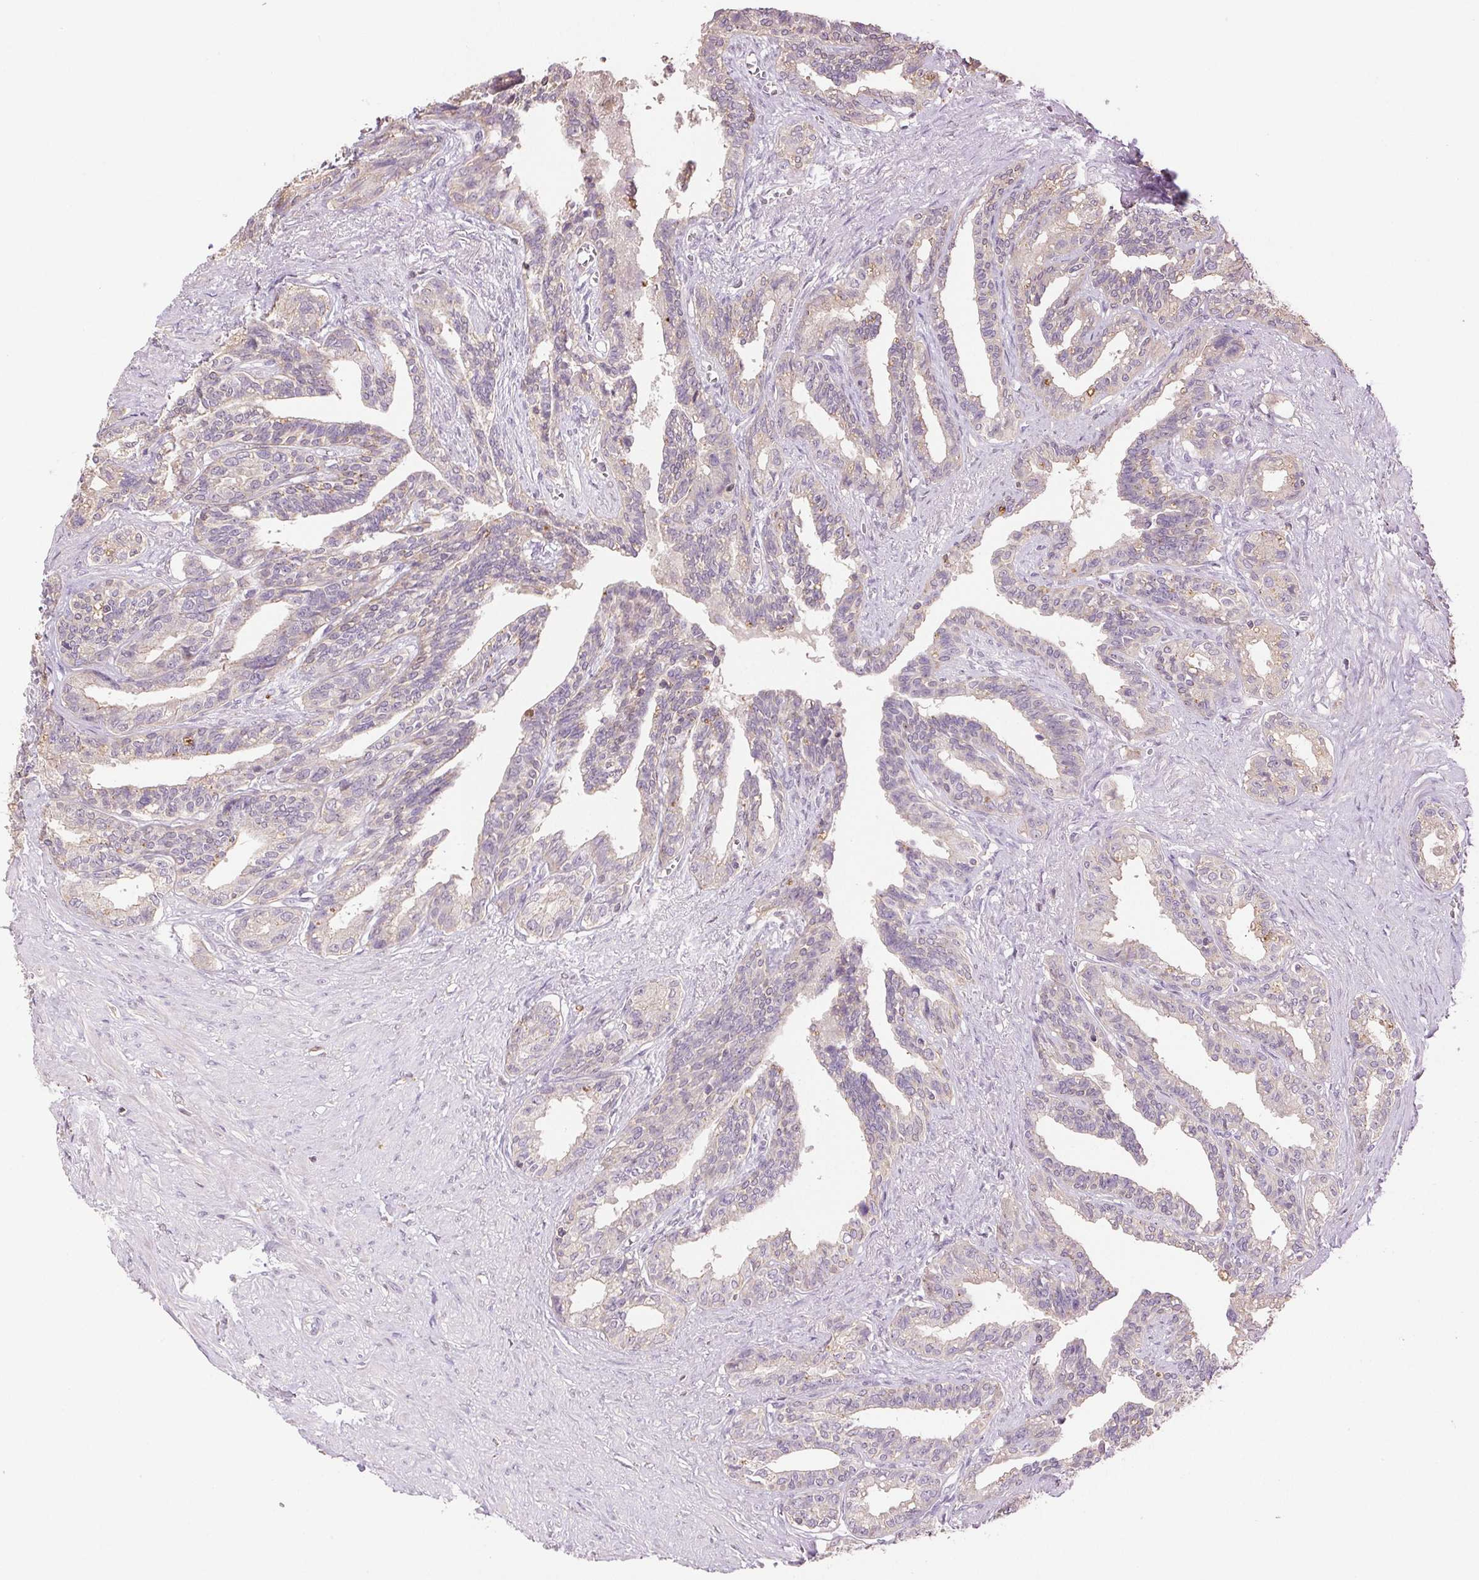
{"staining": {"intensity": "negative", "quantity": "none", "location": "none"}, "tissue": "seminal vesicle", "cell_type": "Glandular cells", "image_type": "normal", "snomed": [{"axis": "morphology", "description": "Normal tissue, NOS"}, {"axis": "morphology", "description": "Urothelial carcinoma, NOS"}, {"axis": "topography", "description": "Urinary bladder"}, {"axis": "topography", "description": "Seminal veicle"}], "caption": "Photomicrograph shows no protein positivity in glandular cells of normal seminal vesicle.", "gene": "TMEM253", "patient": {"sex": "male", "age": 76}}